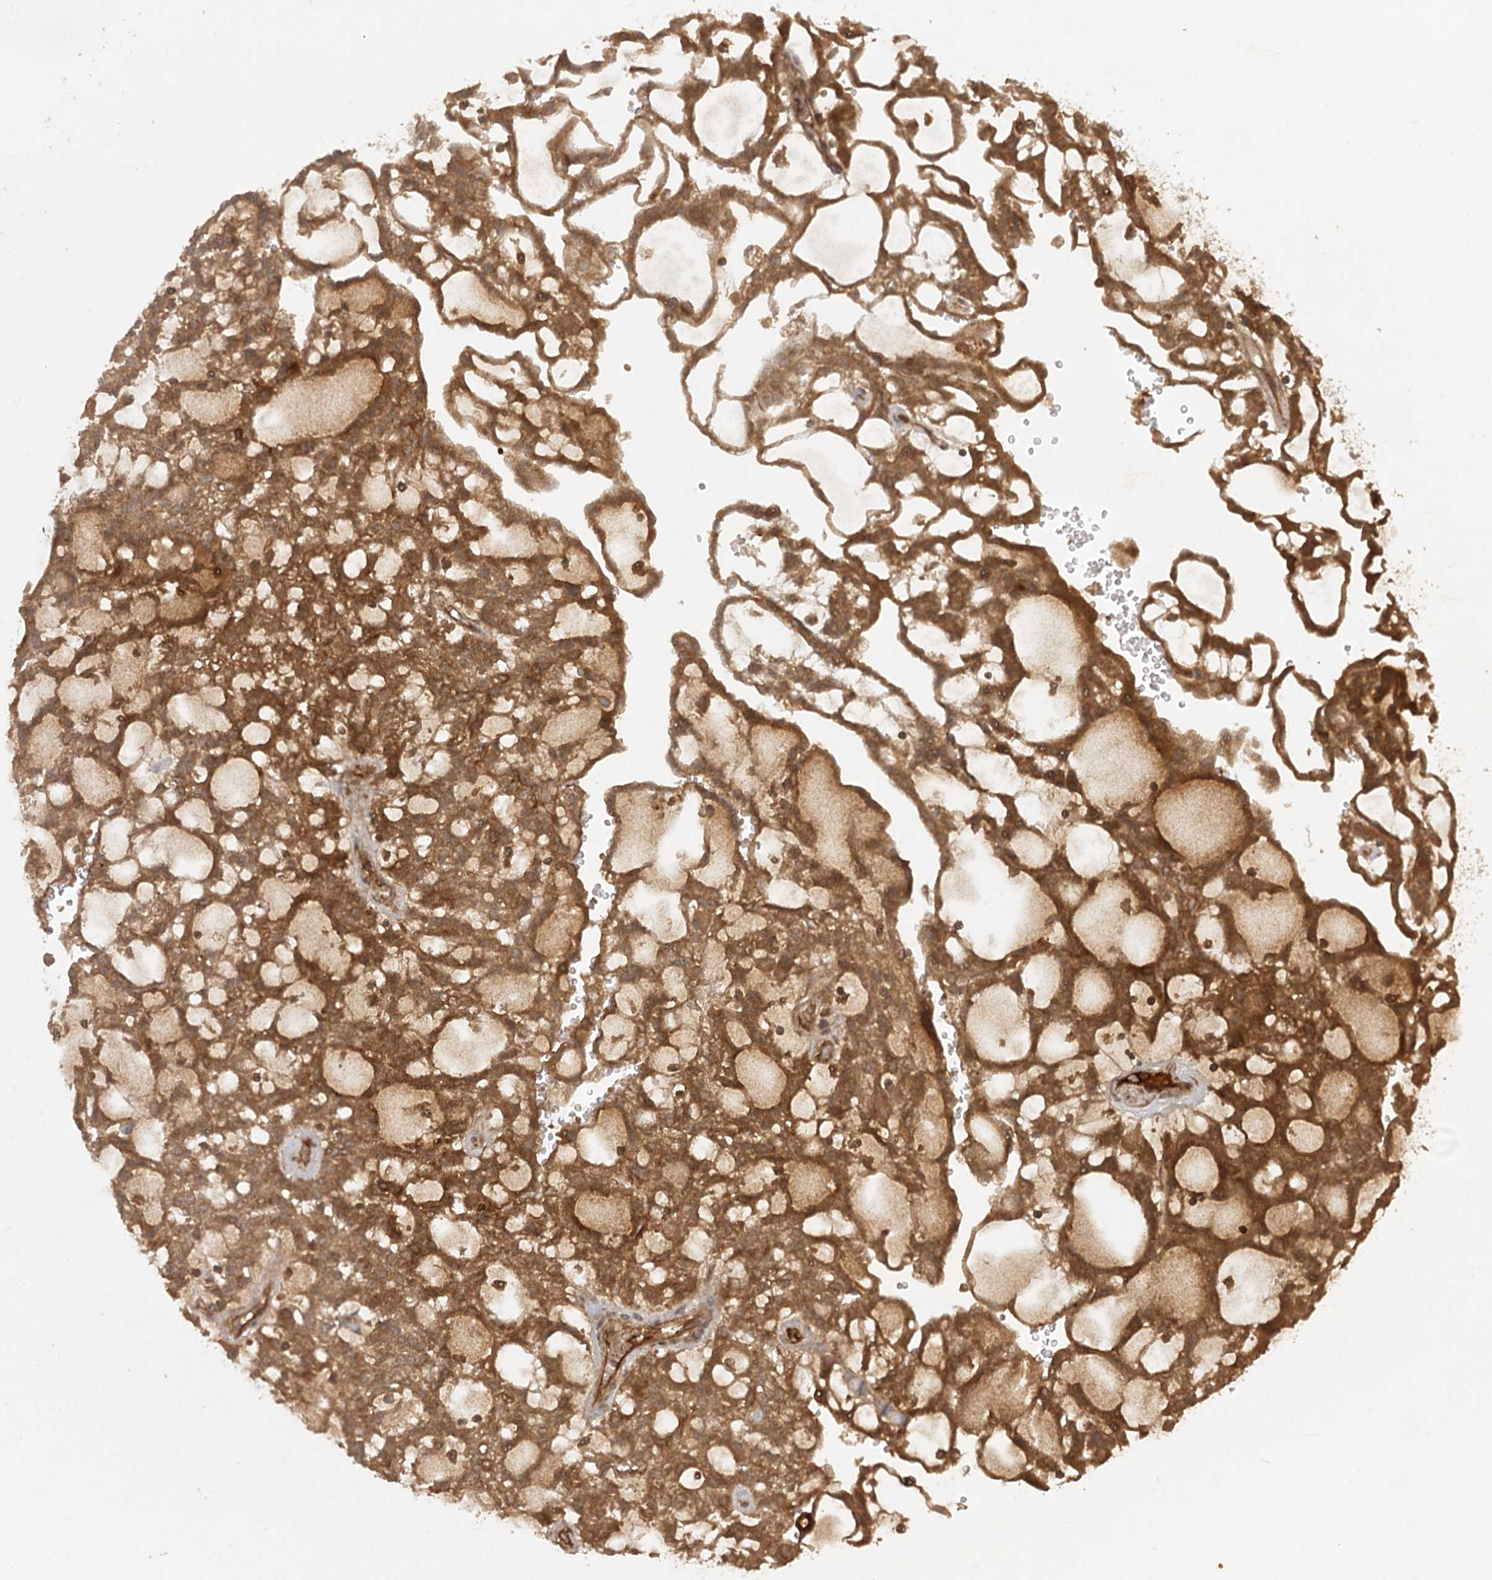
{"staining": {"intensity": "moderate", "quantity": ">75%", "location": "cytoplasmic/membranous"}, "tissue": "renal cancer", "cell_type": "Tumor cells", "image_type": "cancer", "snomed": [{"axis": "morphology", "description": "Adenocarcinoma, NOS"}, {"axis": "topography", "description": "Kidney"}], "caption": "A micrograph of renal cancer (adenocarcinoma) stained for a protein demonstrates moderate cytoplasmic/membranous brown staining in tumor cells.", "gene": "ARL13A", "patient": {"sex": "male", "age": 63}}